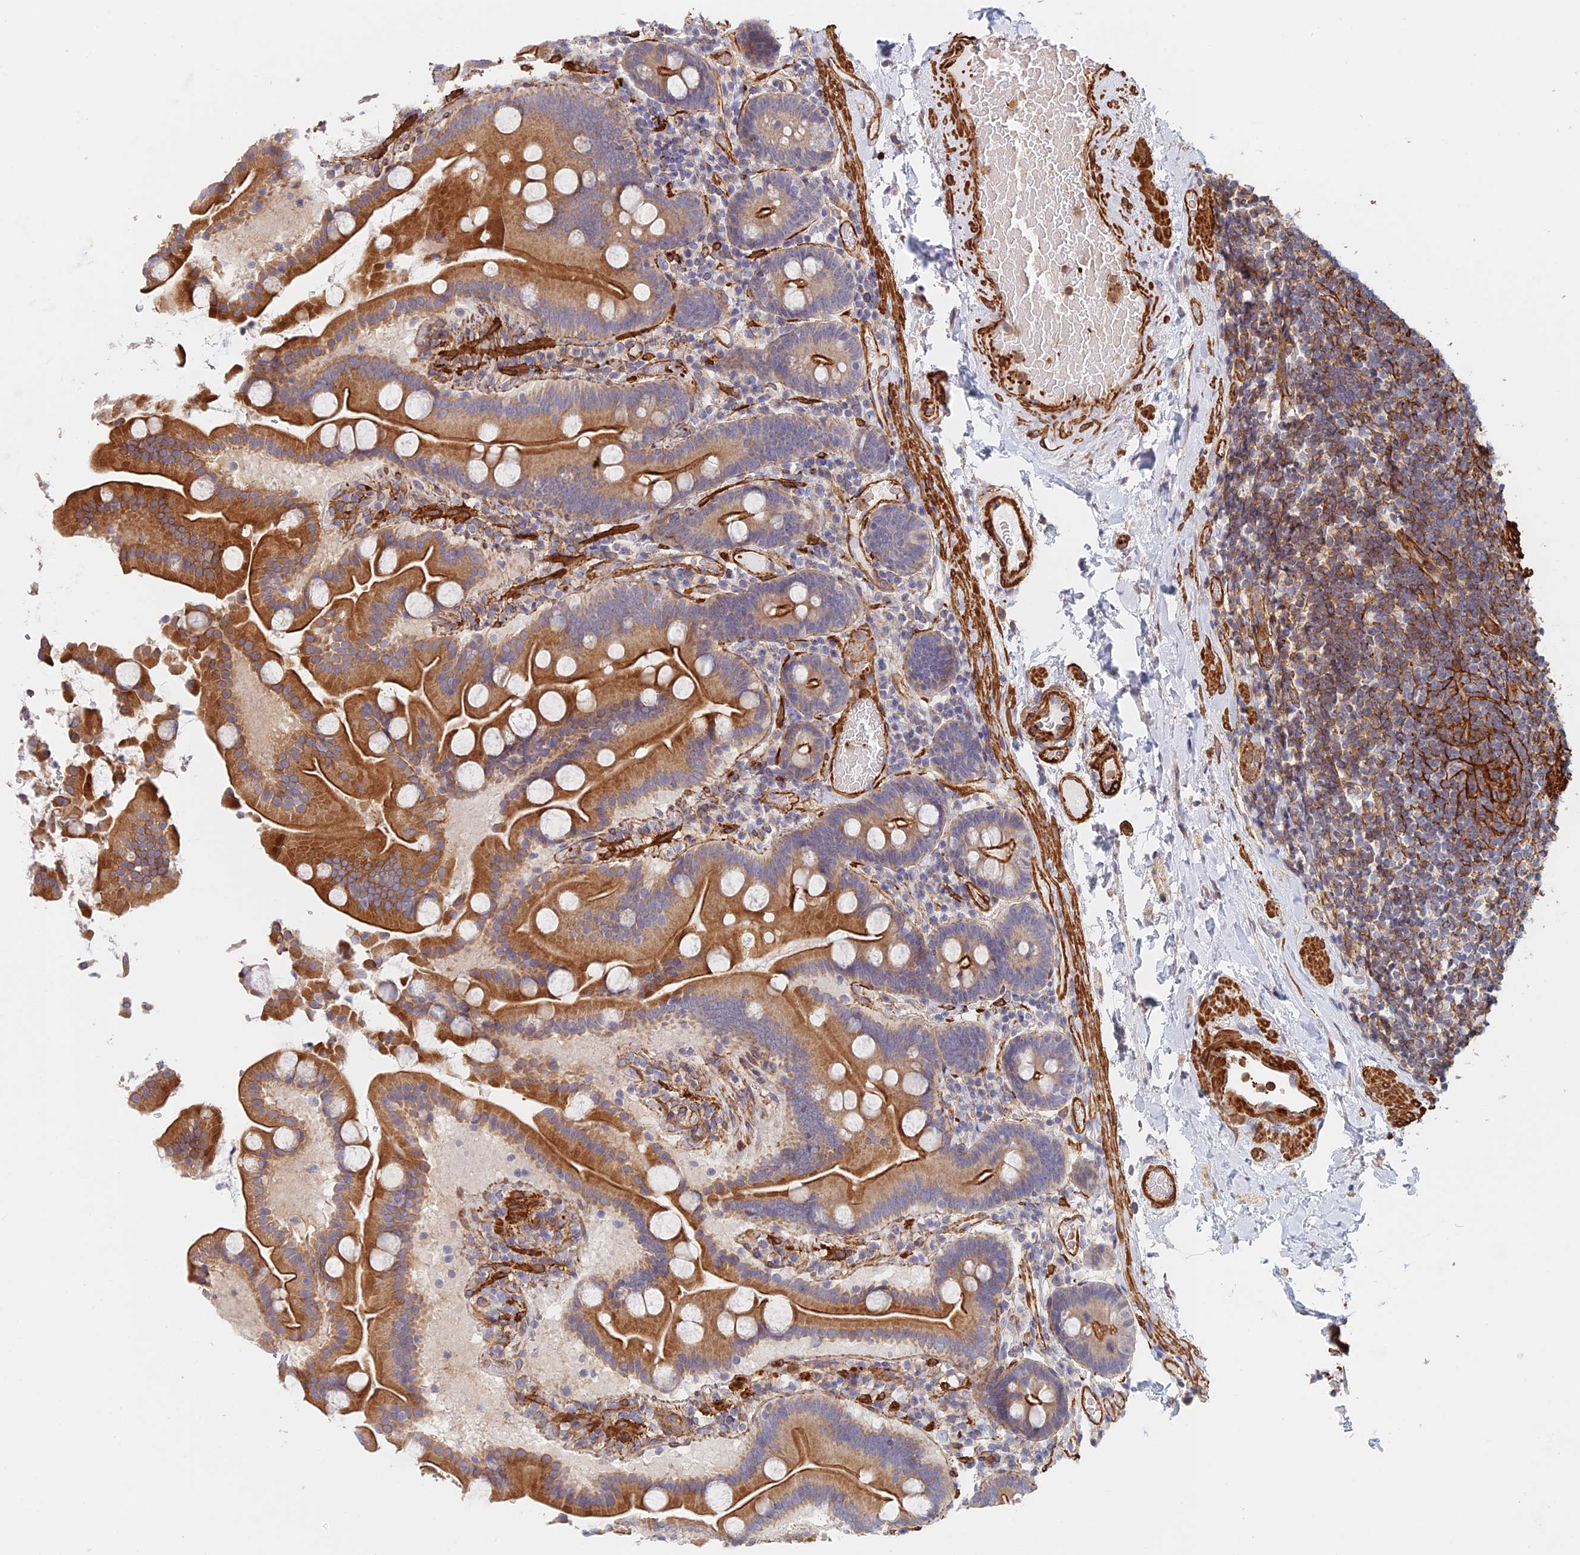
{"staining": {"intensity": "strong", "quantity": ">75%", "location": "cytoplasmic/membranous"}, "tissue": "duodenum", "cell_type": "Glandular cells", "image_type": "normal", "snomed": [{"axis": "morphology", "description": "Normal tissue, NOS"}, {"axis": "topography", "description": "Duodenum"}], "caption": "Strong cytoplasmic/membranous protein expression is identified in about >75% of glandular cells in duodenum. (DAB IHC with brightfield microscopy, high magnification).", "gene": "PAK4", "patient": {"sex": "male", "age": 55}}